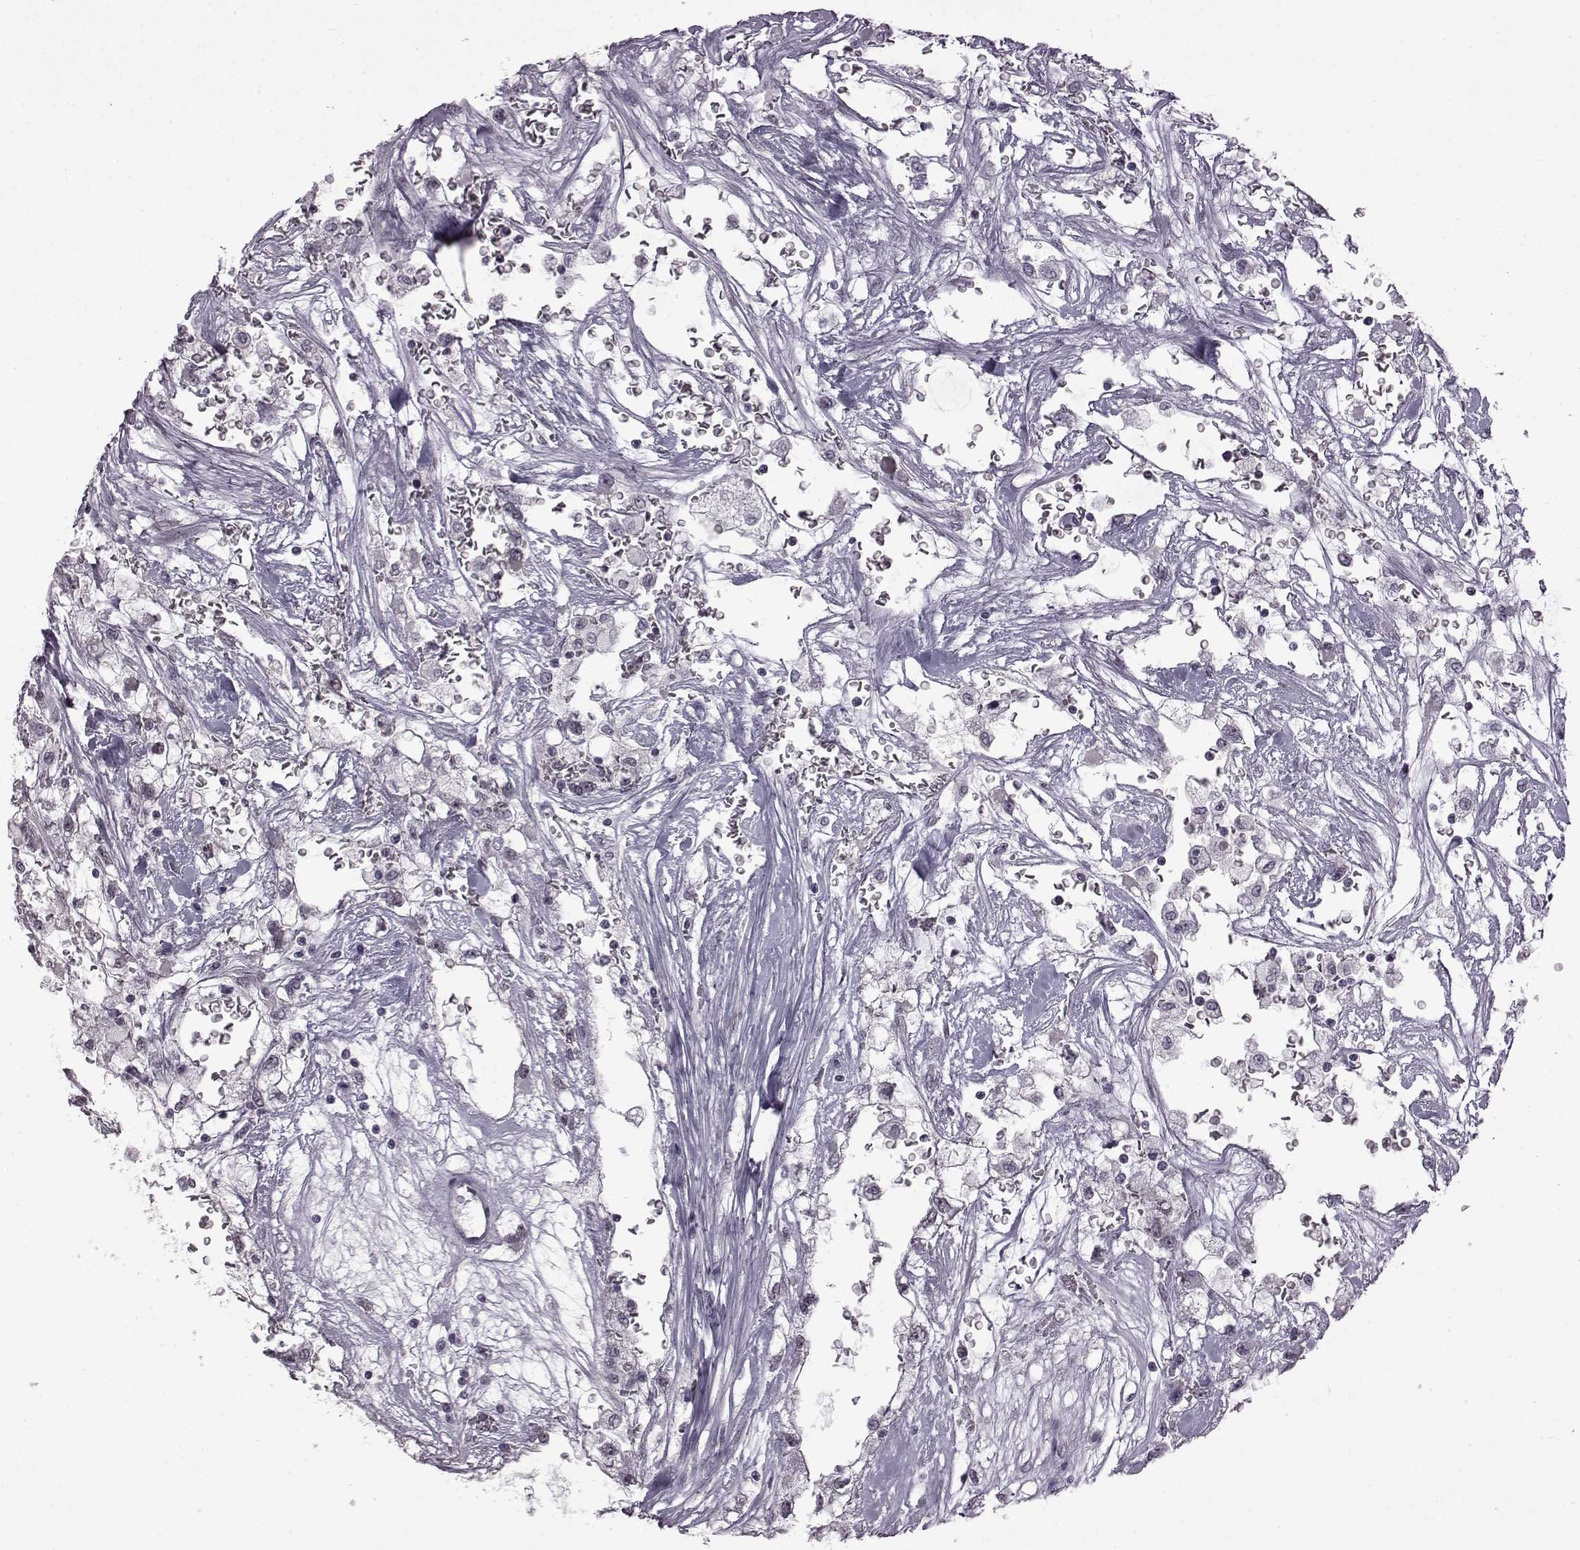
{"staining": {"intensity": "negative", "quantity": "none", "location": "none"}, "tissue": "renal cancer", "cell_type": "Tumor cells", "image_type": "cancer", "snomed": [{"axis": "morphology", "description": "Adenocarcinoma, NOS"}, {"axis": "topography", "description": "Kidney"}], "caption": "The micrograph exhibits no significant positivity in tumor cells of renal cancer (adenocarcinoma).", "gene": "SYNPO2", "patient": {"sex": "male", "age": 59}}